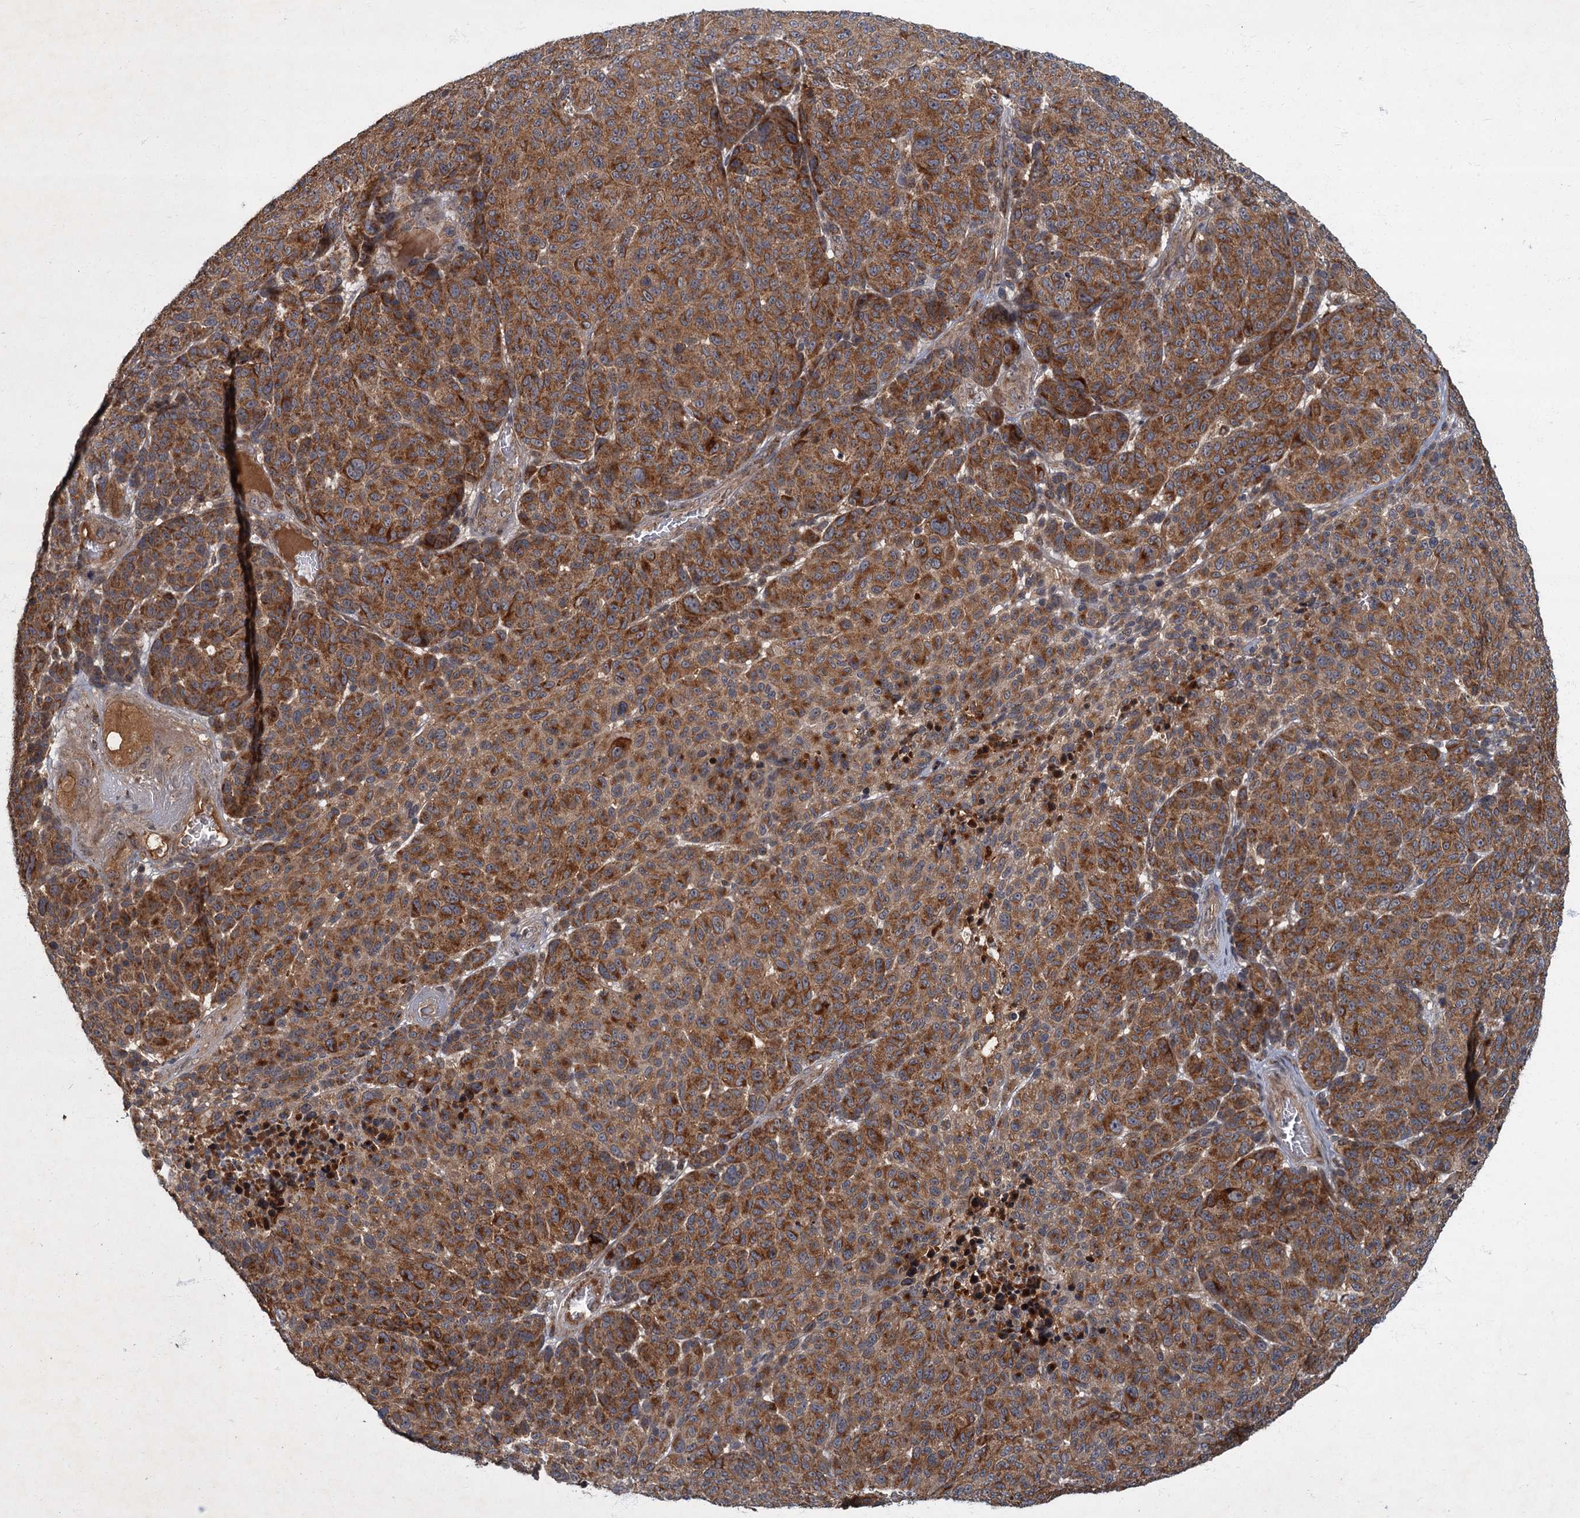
{"staining": {"intensity": "moderate", "quantity": ">75%", "location": "cytoplasmic/membranous"}, "tissue": "melanoma", "cell_type": "Tumor cells", "image_type": "cancer", "snomed": [{"axis": "morphology", "description": "Malignant melanoma, NOS"}, {"axis": "topography", "description": "Skin"}], "caption": "This photomicrograph demonstrates IHC staining of human melanoma, with medium moderate cytoplasmic/membranous expression in about >75% of tumor cells.", "gene": "SLC11A2", "patient": {"sex": "male", "age": 49}}